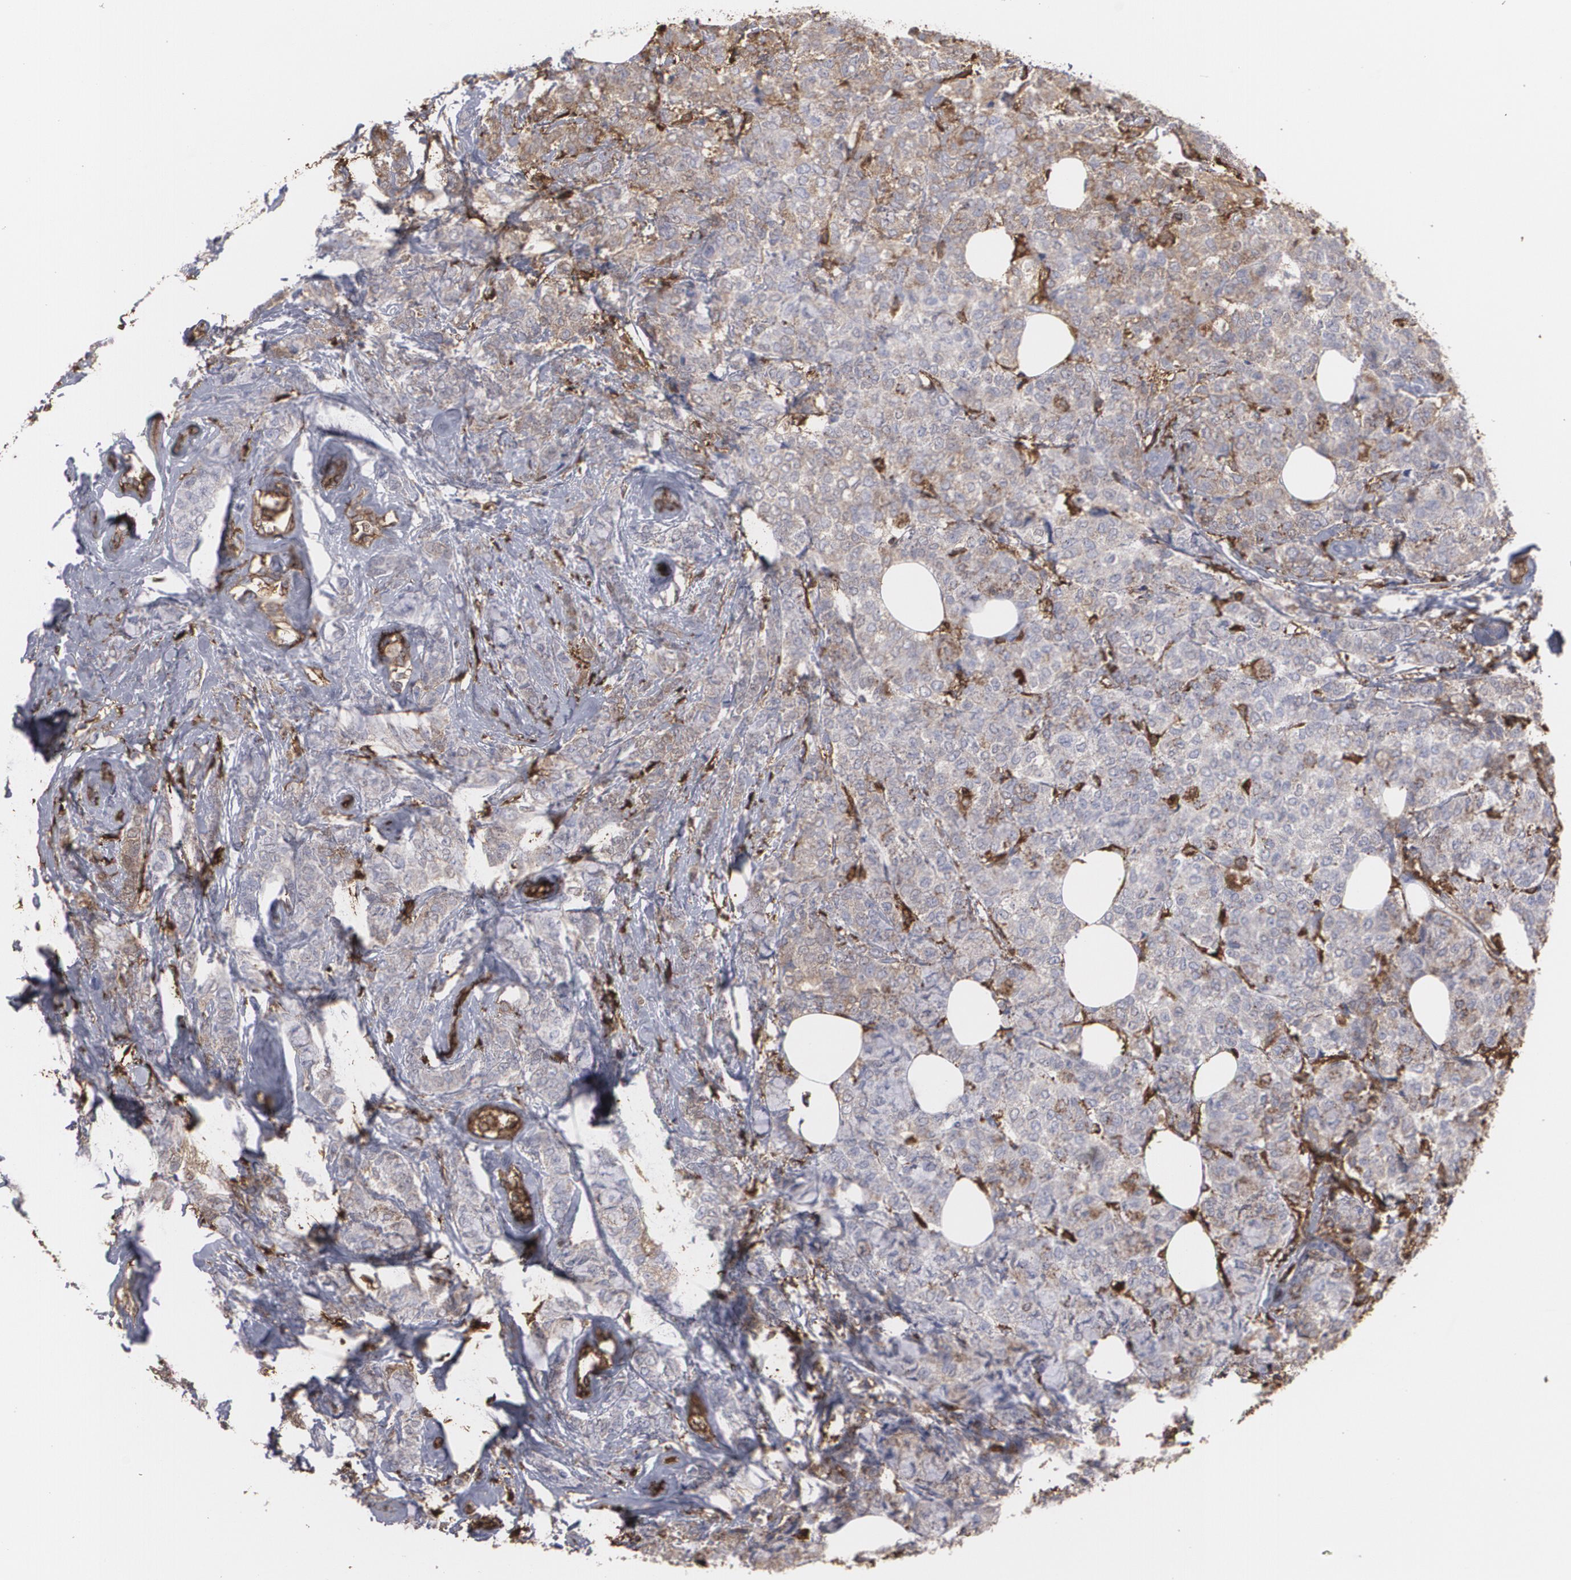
{"staining": {"intensity": "moderate", "quantity": "25%-75%", "location": "cytoplasmic/membranous"}, "tissue": "breast cancer", "cell_type": "Tumor cells", "image_type": "cancer", "snomed": [{"axis": "morphology", "description": "Lobular carcinoma"}, {"axis": "topography", "description": "Breast"}], "caption": "Immunohistochemical staining of human breast cancer shows medium levels of moderate cytoplasmic/membranous staining in approximately 25%-75% of tumor cells. (brown staining indicates protein expression, while blue staining denotes nuclei).", "gene": "ODC1", "patient": {"sex": "female", "age": 60}}